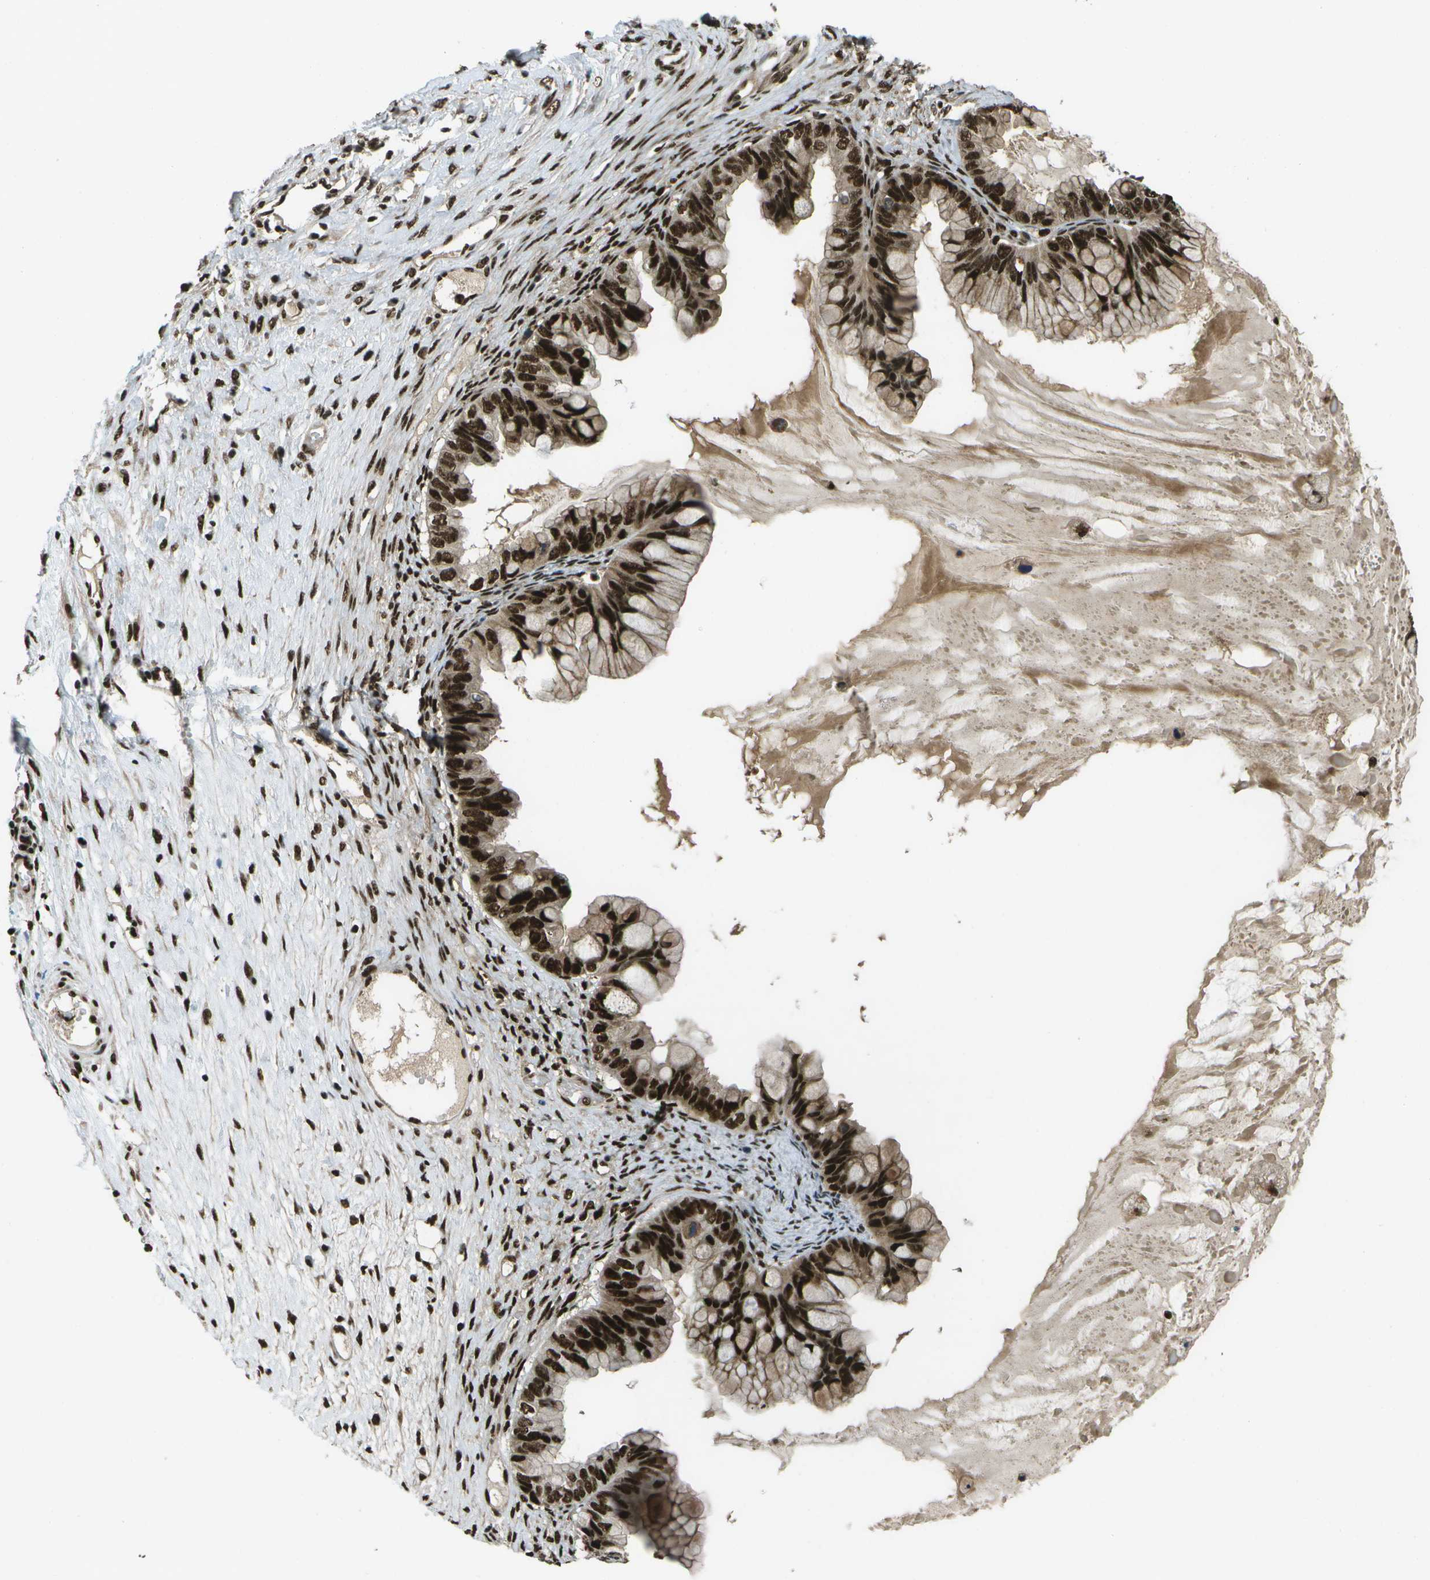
{"staining": {"intensity": "strong", "quantity": ">75%", "location": "cytoplasmic/membranous,nuclear"}, "tissue": "ovarian cancer", "cell_type": "Tumor cells", "image_type": "cancer", "snomed": [{"axis": "morphology", "description": "Cystadenocarcinoma, mucinous, NOS"}, {"axis": "topography", "description": "Ovary"}], "caption": "Mucinous cystadenocarcinoma (ovarian) stained with immunohistochemistry (IHC) exhibits strong cytoplasmic/membranous and nuclear positivity in about >75% of tumor cells.", "gene": "GANC", "patient": {"sex": "female", "age": 80}}